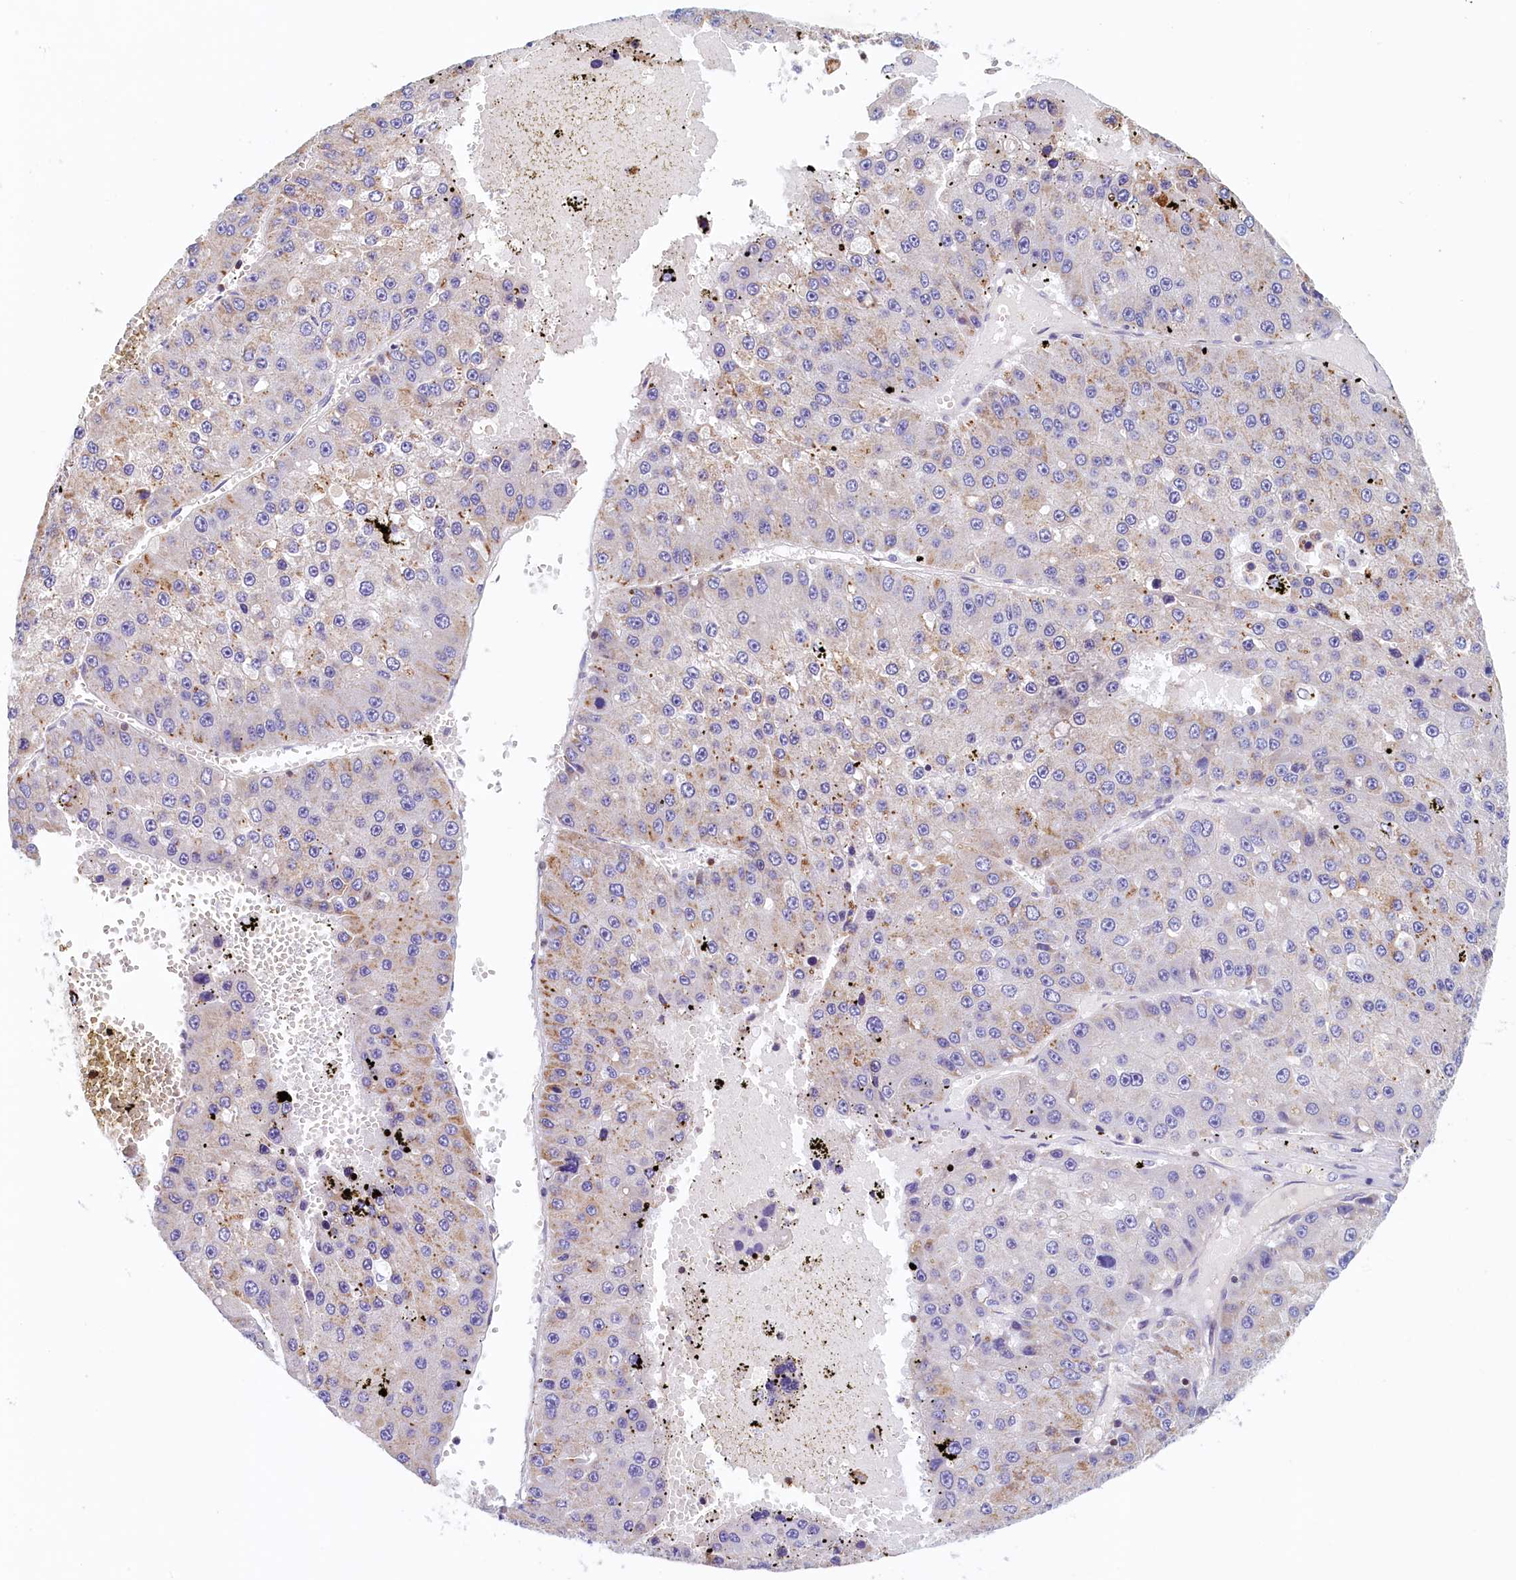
{"staining": {"intensity": "negative", "quantity": "none", "location": "none"}, "tissue": "liver cancer", "cell_type": "Tumor cells", "image_type": "cancer", "snomed": [{"axis": "morphology", "description": "Carcinoma, Hepatocellular, NOS"}, {"axis": "topography", "description": "Liver"}], "caption": "The photomicrograph shows no staining of tumor cells in hepatocellular carcinoma (liver).", "gene": "TRAF3IP3", "patient": {"sex": "female", "age": 73}}